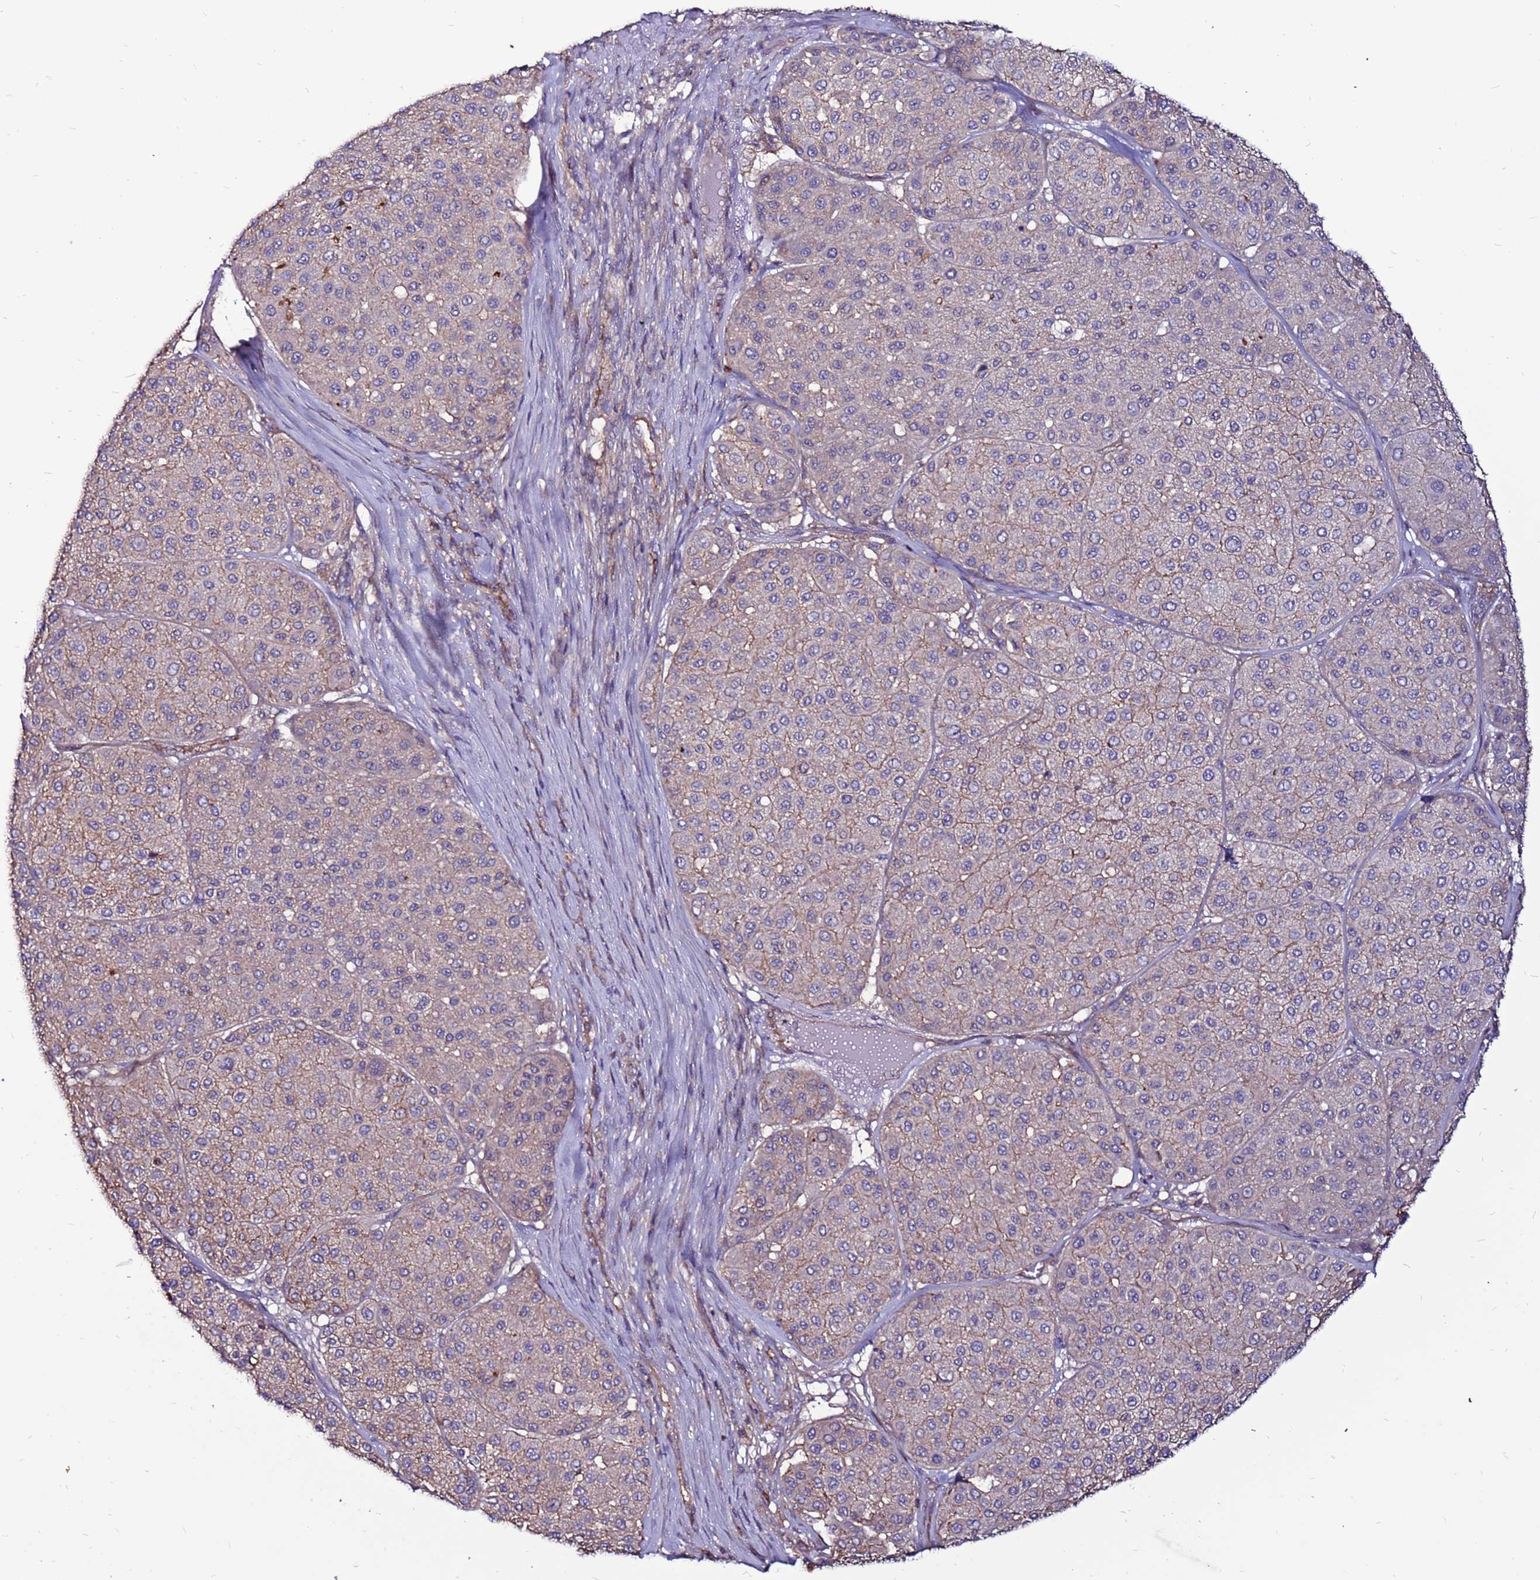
{"staining": {"intensity": "weak", "quantity": "25%-75%", "location": "cytoplasmic/membranous"}, "tissue": "melanoma", "cell_type": "Tumor cells", "image_type": "cancer", "snomed": [{"axis": "morphology", "description": "Malignant melanoma, Metastatic site"}, {"axis": "topography", "description": "Smooth muscle"}], "caption": "Immunohistochemical staining of malignant melanoma (metastatic site) shows weak cytoplasmic/membranous protein expression in about 25%-75% of tumor cells.", "gene": "NRN1L", "patient": {"sex": "male", "age": 41}}